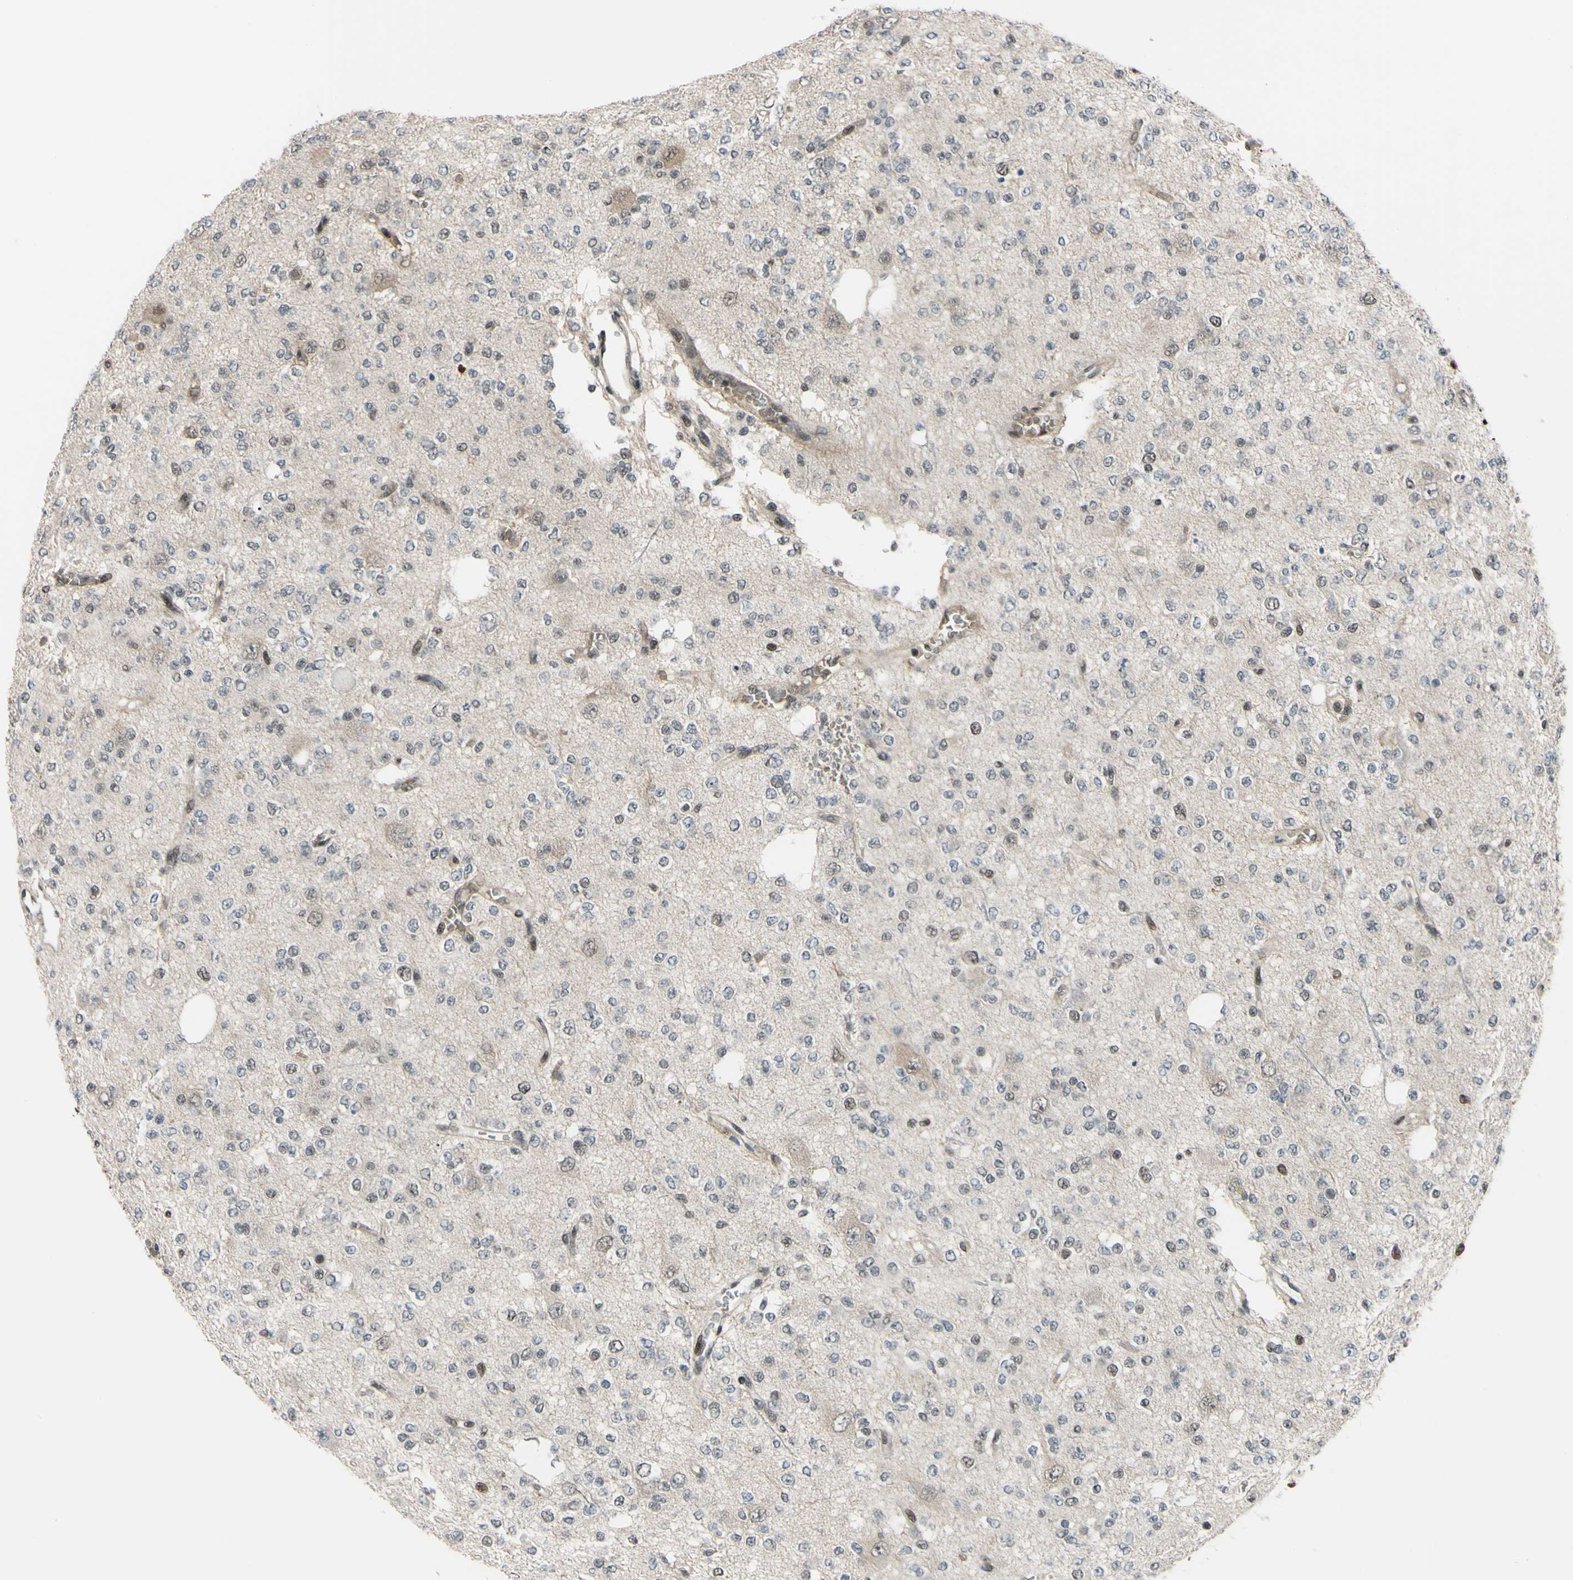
{"staining": {"intensity": "weak", "quantity": ">75%", "location": "cytoplasmic/membranous,nuclear"}, "tissue": "glioma", "cell_type": "Tumor cells", "image_type": "cancer", "snomed": [{"axis": "morphology", "description": "Glioma, malignant, Low grade"}, {"axis": "topography", "description": "Brain"}], "caption": "Weak cytoplasmic/membranous and nuclear positivity for a protein is identified in approximately >75% of tumor cells of glioma using immunohistochemistry (IHC).", "gene": "THAP12", "patient": {"sex": "male", "age": 38}}